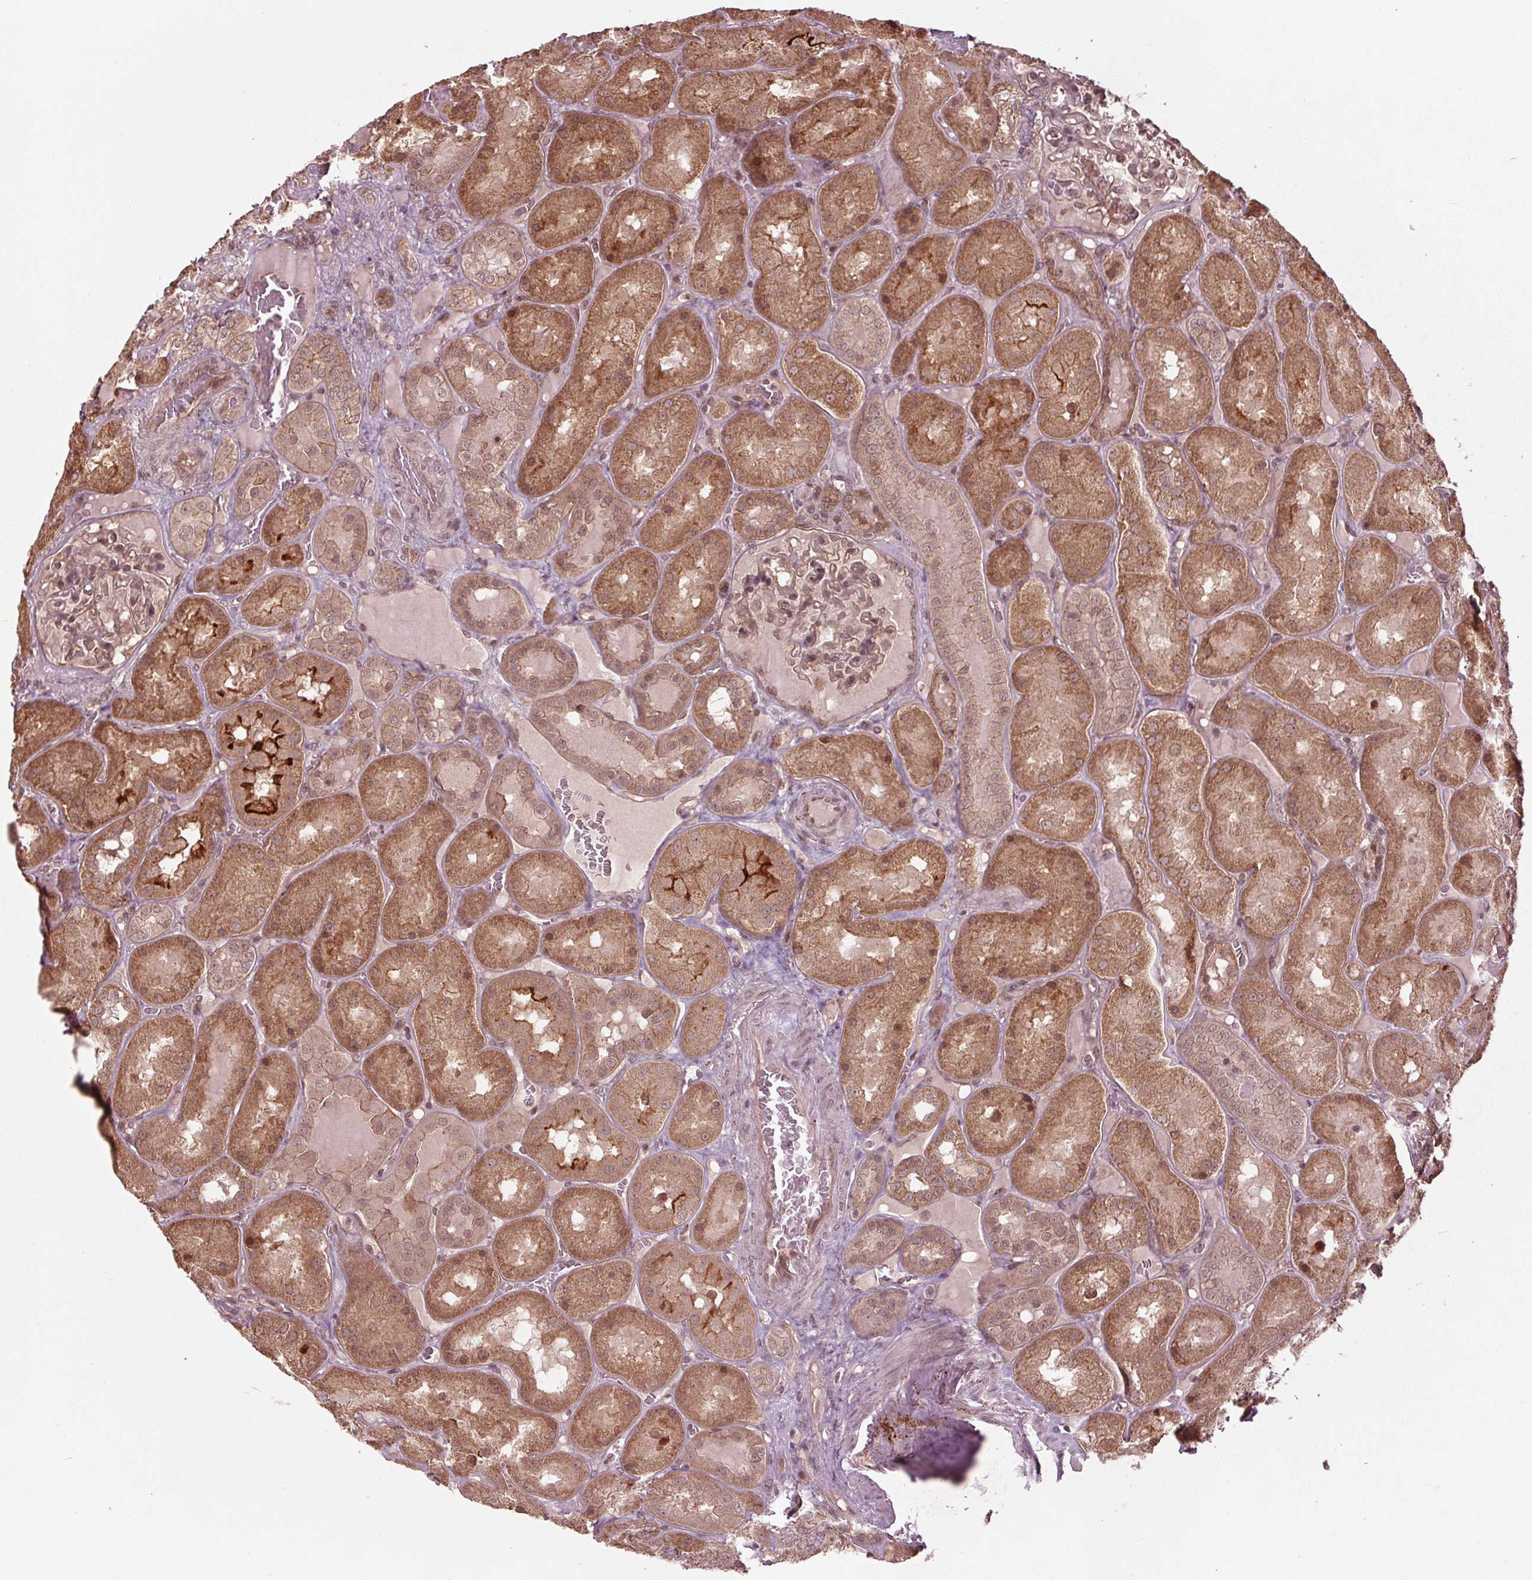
{"staining": {"intensity": "weak", "quantity": "25%-75%", "location": "cytoplasmic/membranous,nuclear"}, "tissue": "kidney", "cell_type": "Cells in glomeruli", "image_type": "normal", "snomed": [{"axis": "morphology", "description": "Normal tissue, NOS"}, {"axis": "topography", "description": "Kidney"}], "caption": "IHC photomicrograph of benign kidney stained for a protein (brown), which exhibits low levels of weak cytoplasmic/membranous,nuclear expression in approximately 25%-75% of cells in glomeruli.", "gene": "BTBD1", "patient": {"sex": "male", "age": 73}}